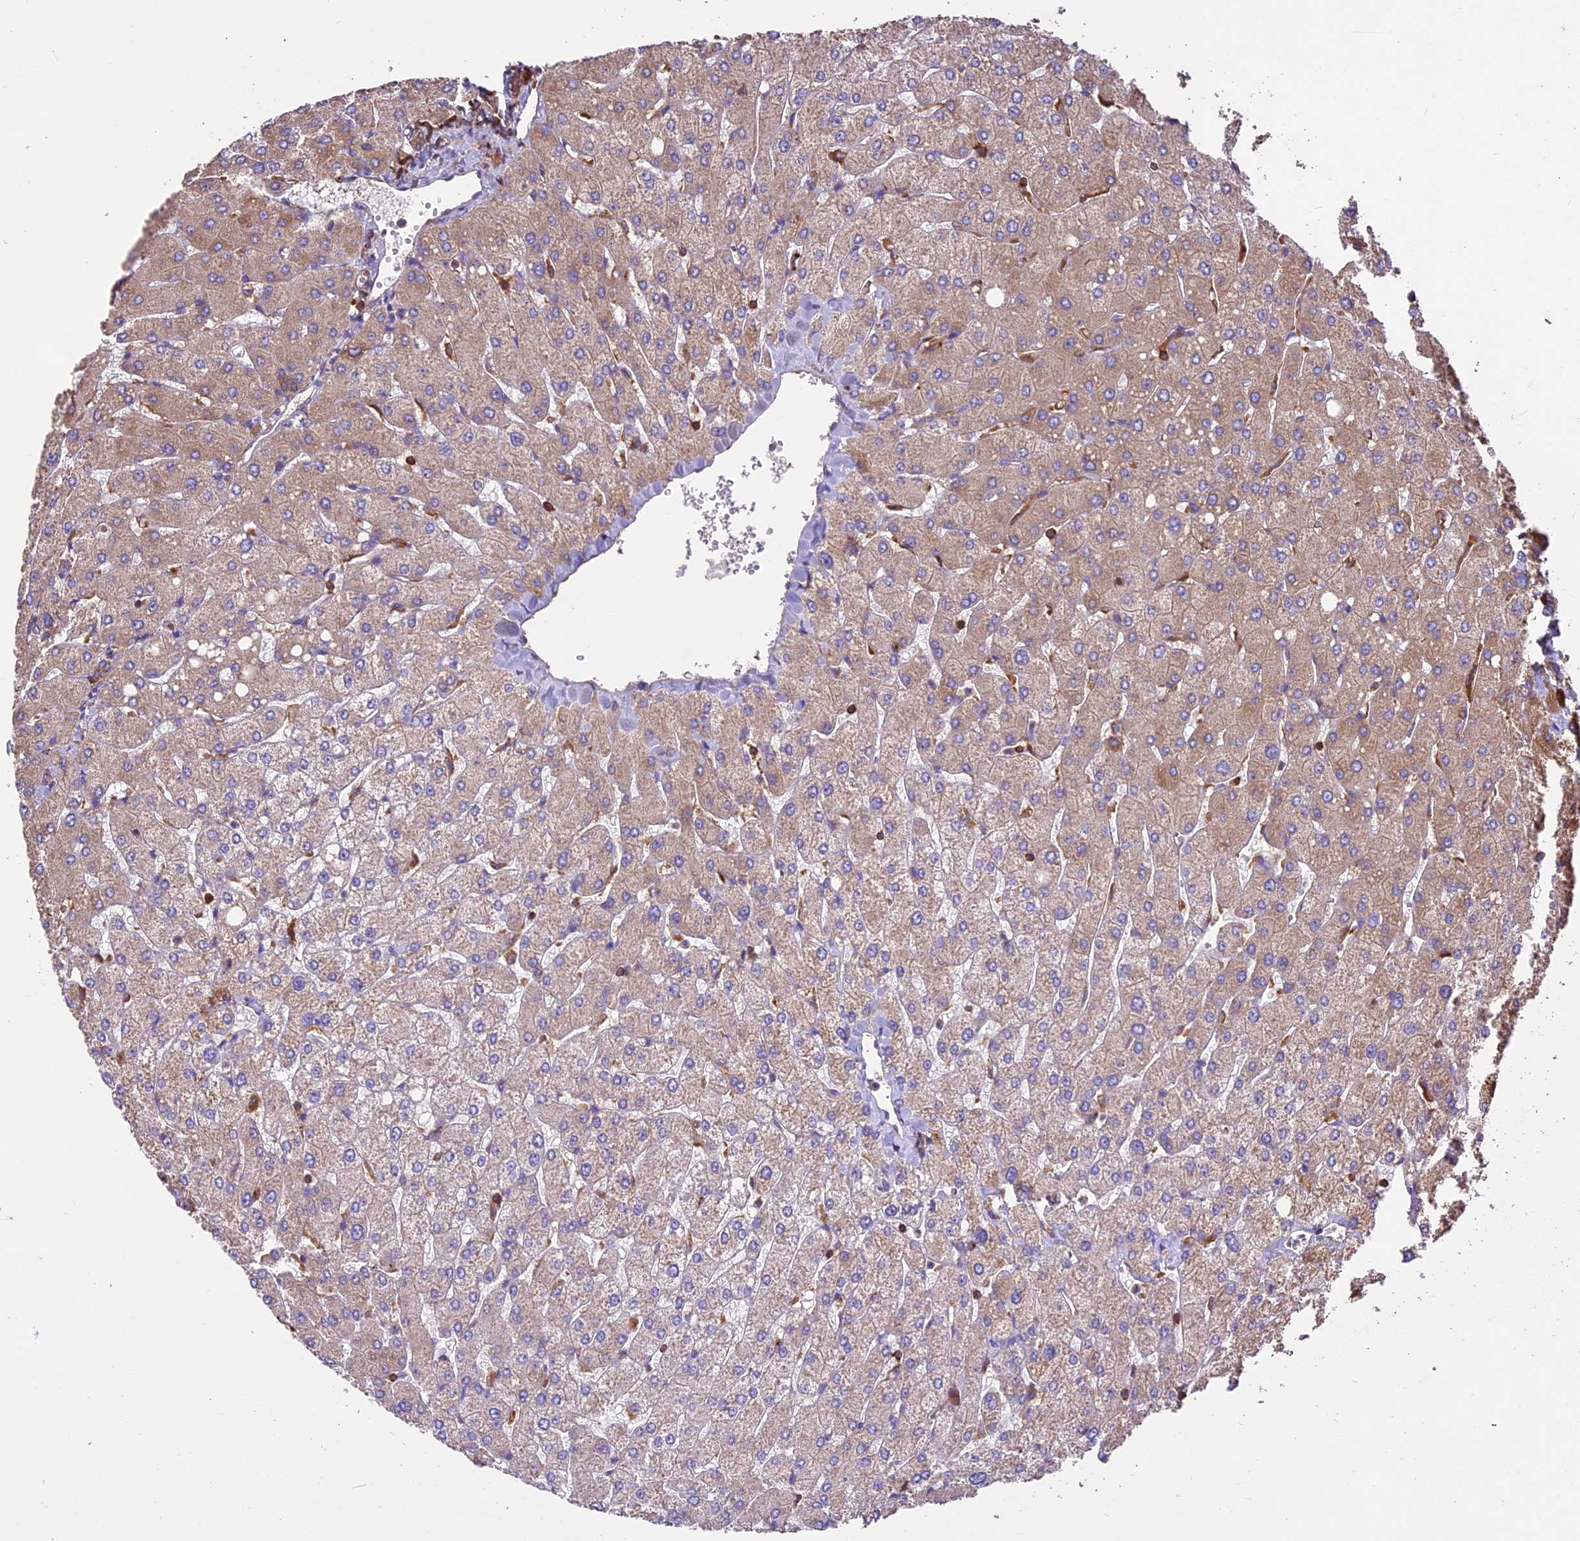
{"staining": {"intensity": "moderate", "quantity": ">75%", "location": "cytoplasmic/membranous"}, "tissue": "liver", "cell_type": "Cholangiocytes", "image_type": "normal", "snomed": [{"axis": "morphology", "description": "Normal tissue, NOS"}, {"axis": "topography", "description": "Liver"}], "caption": "Immunohistochemical staining of normal human liver demonstrates >75% levels of moderate cytoplasmic/membranous protein positivity in approximately >75% of cholangiocytes. The staining was performed using DAB (3,3'-diaminobenzidine) to visualize the protein expression in brown, while the nuclei were stained in blue with hematoxylin (Magnification: 20x).", "gene": "KARS1", "patient": {"sex": "male", "age": 55}}